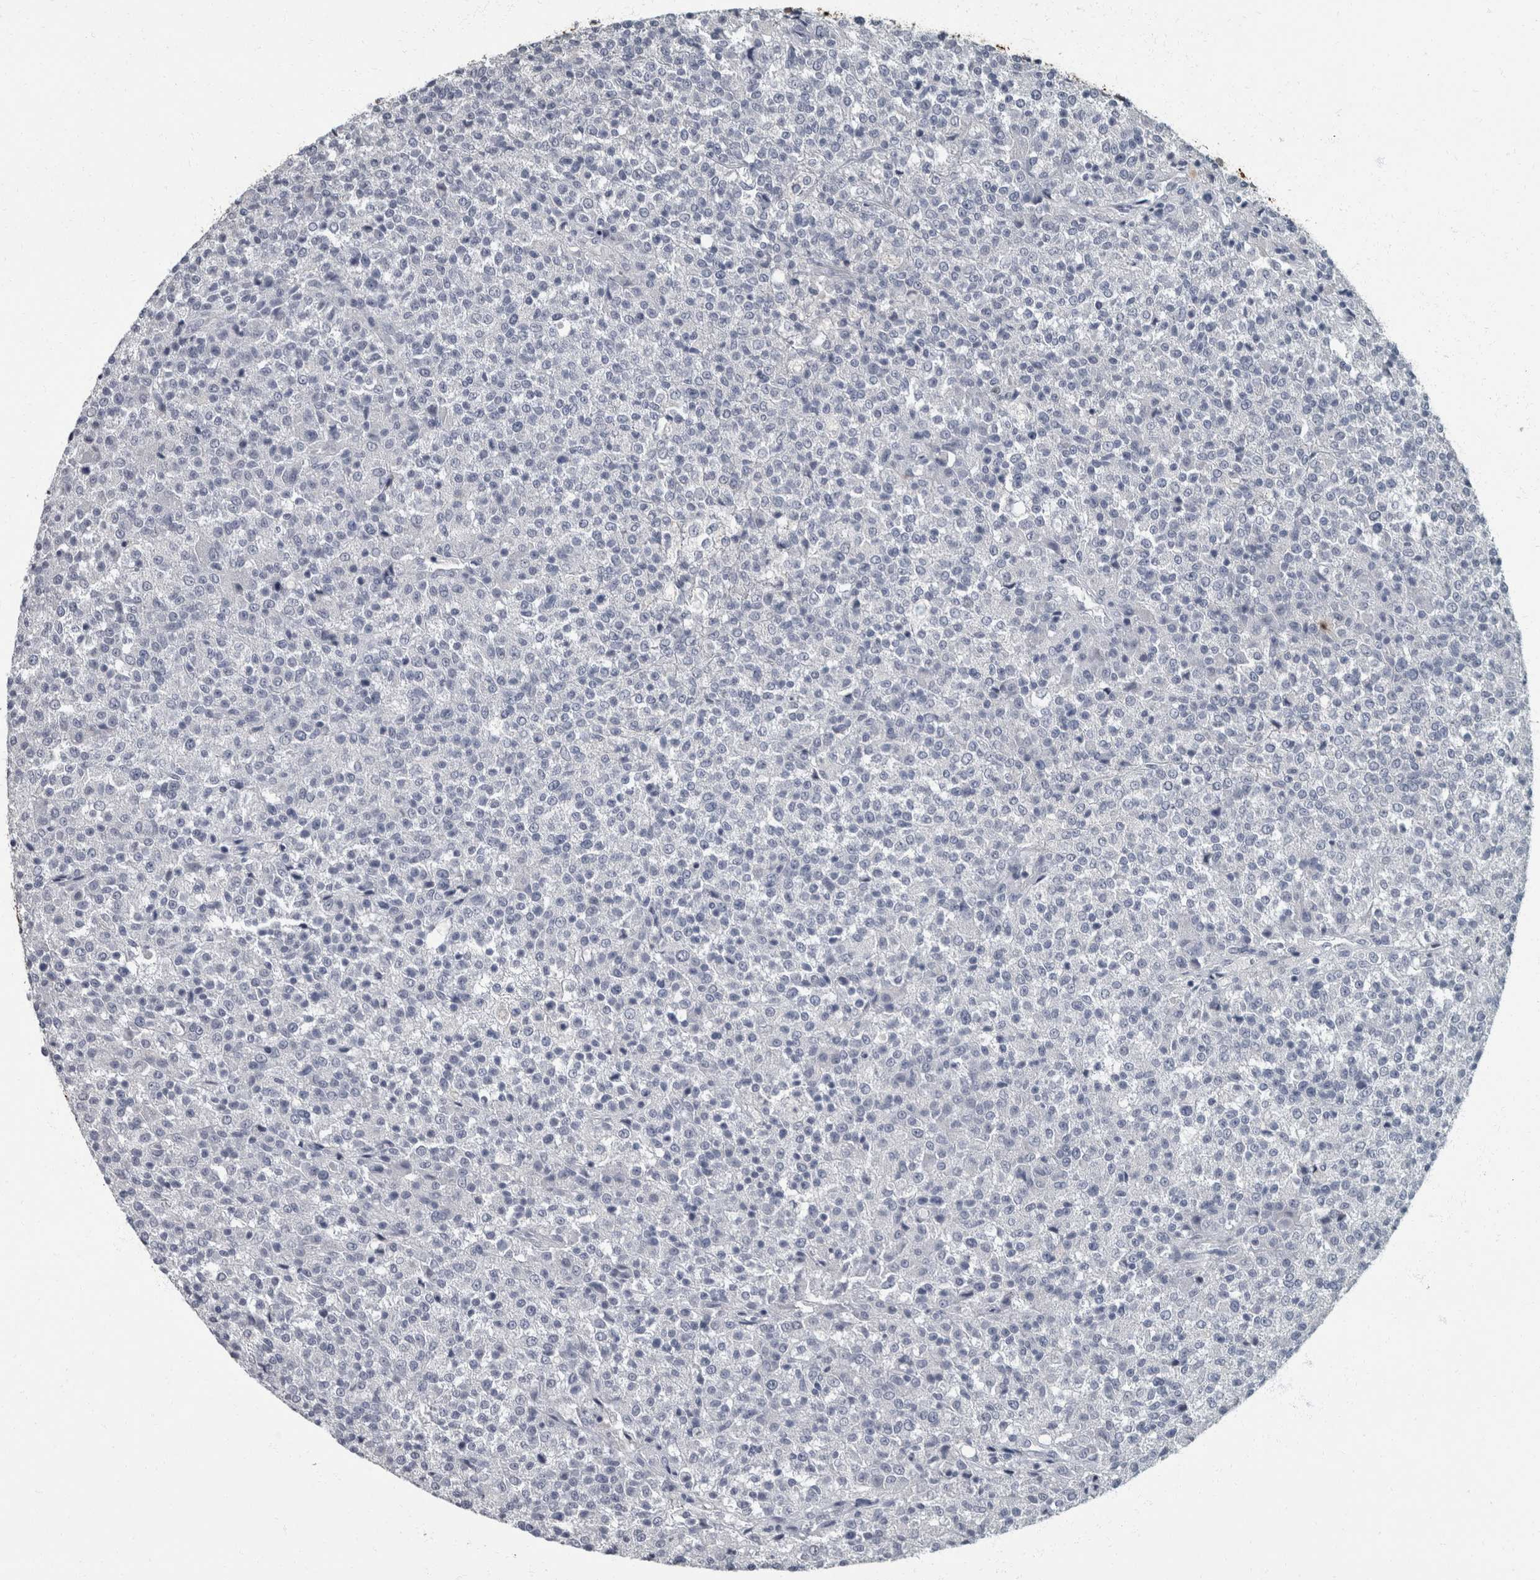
{"staining": {"intensity": "negative", "quantity": "none", "location": "none"}, "tissue": "testis cancer", "cell_type": "Tumor cells", "image_type": "cancer", "snomed": [{"axis": "morphology", "description": "Seminoma, NOS"}, {"axis": "topography", "description": "Testis"}], "caption": "Seminoma (testis) was stained to show a protein in brown. There is no significant positivity in tumor cells.", "gene": "DSG2", "patient": {"sex": "male", "age": 59}}